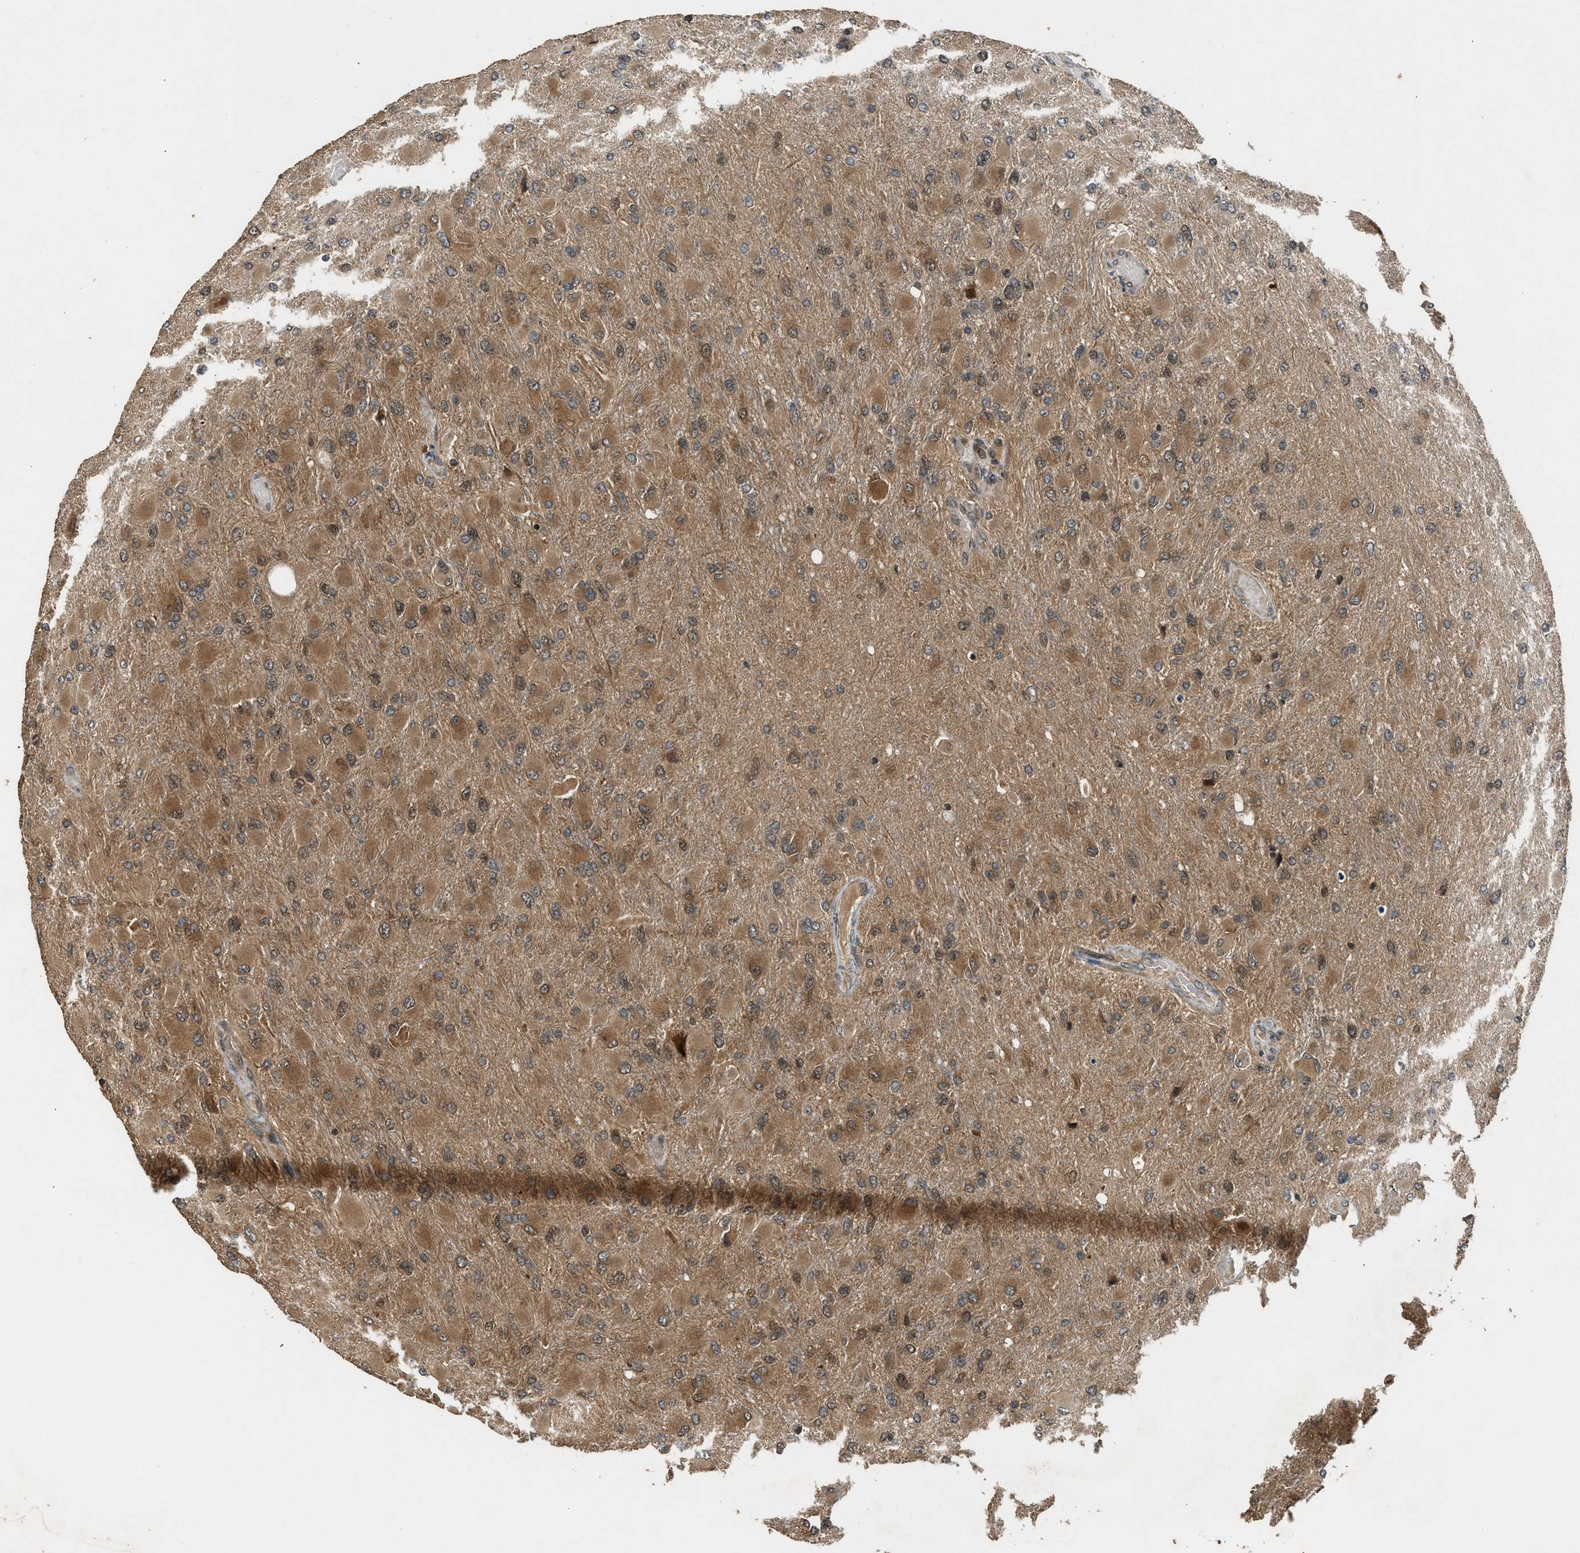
{"staining": {"intensity": "moderate", "quantity": ">75%", "location": "cytoplasmic/membranous"}, "tissue": "glioma", "cell_type": "Tumor cells", "image_type": "cancer", "snomed": [{"axis": "morphology", "description": "Glioma, malignant, High grade"}, {"axis": "topography", "description": "Cerebral cortex"}], "caption": "Glioma tissue reveals moderate cytoplasmic/membranous positivity in about >75% of tumor cells, visualized by immunohistochemistry.", "gene": "TXNL1", "patient": {"sex": "female", "age": 36}}